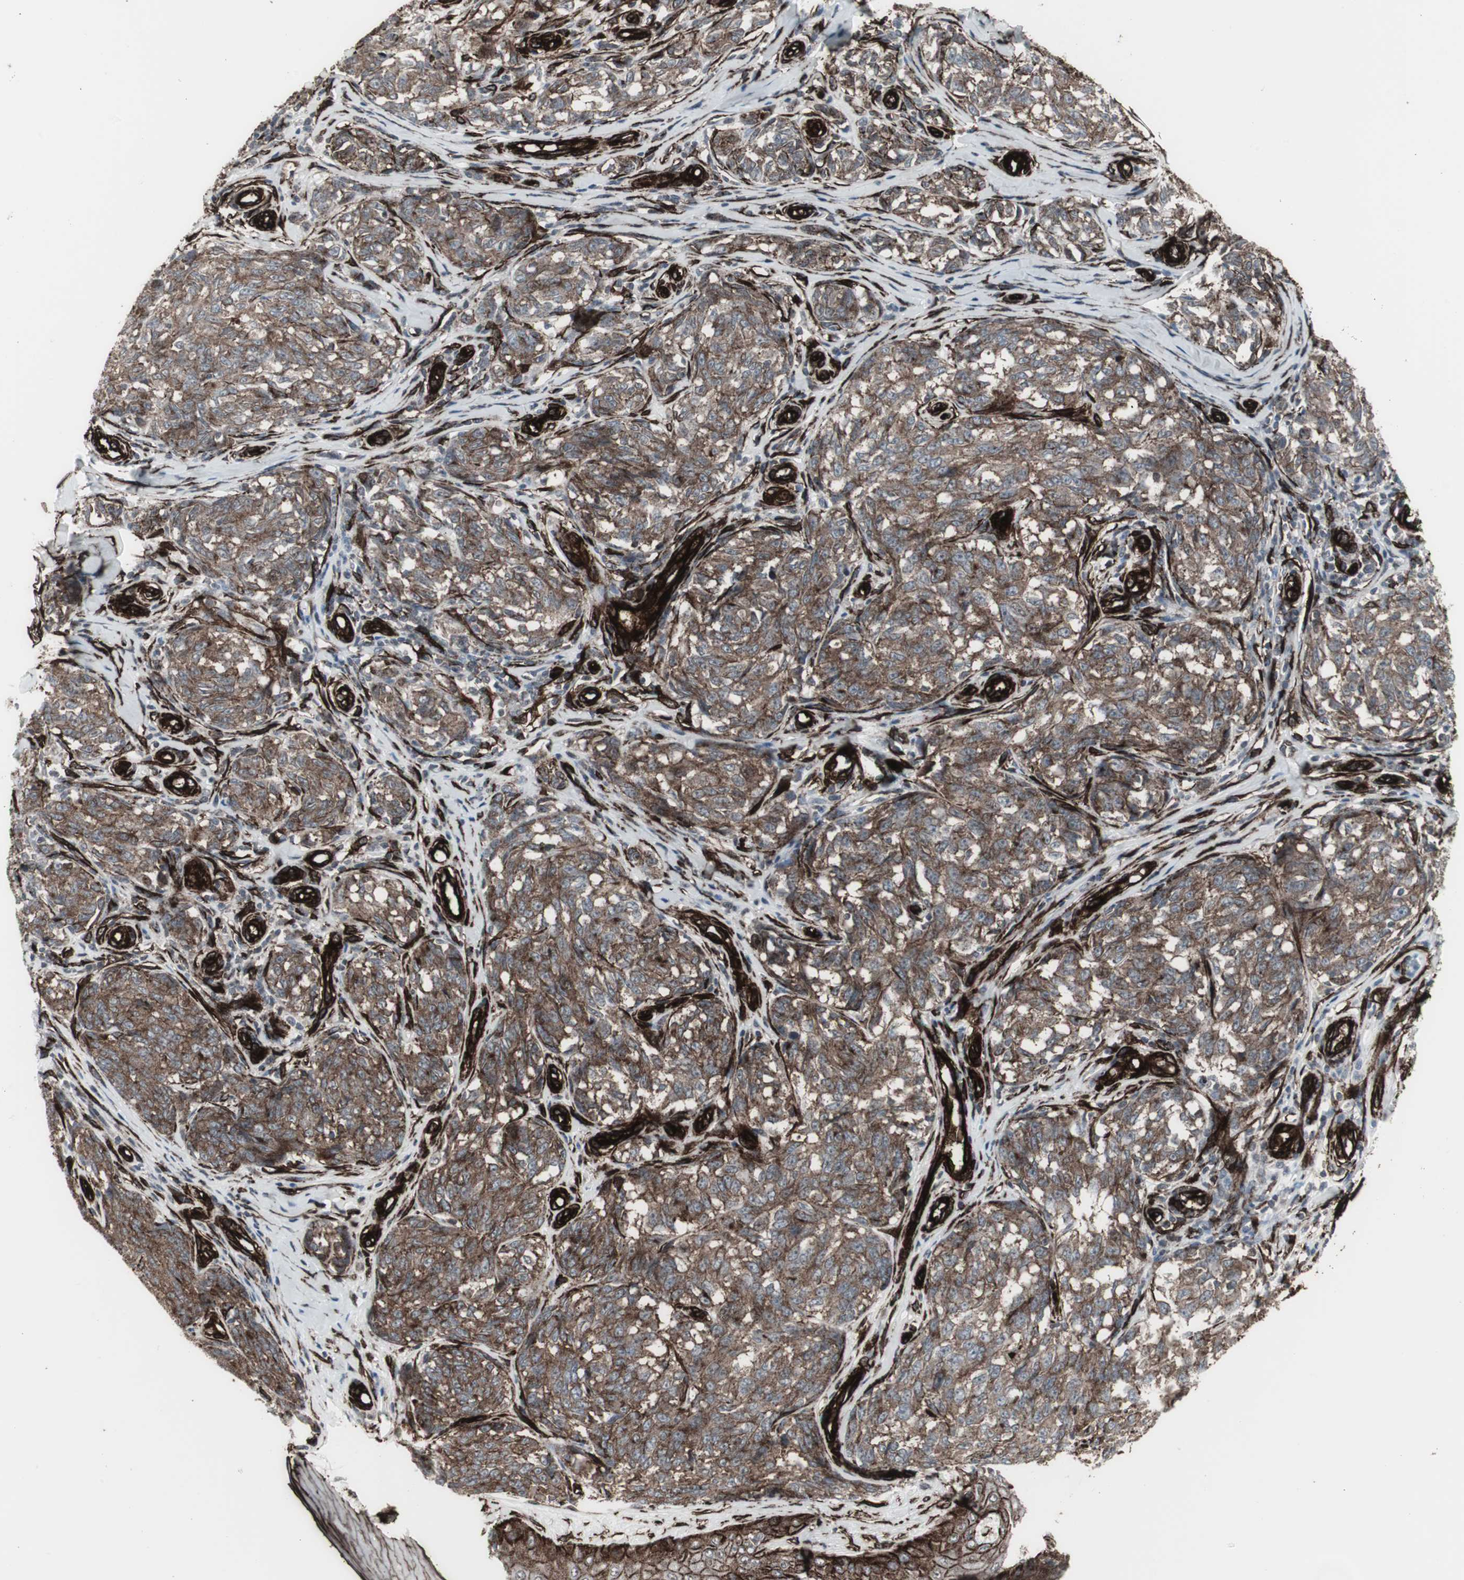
{"staining": {"intensity": "moderate", "quantity": ">75%", "location": "cytoplasmic/membranous"}, "tissue": "melanoma", "cell_type": "Tumor cells", "image_type": "cancer", "snomed": [{"axis": "morphology", "description": "Malignant melanoma, NOS"}, {"axis": "topography", "description": "Skin"}], "caption": "Human malignant melanoma stained for a protein (brown) displays moderate cytoplasmic/membranous positive positivity in about >75% of tumor cells.", "gene": "PDGFA", "patient": {"sex": "female", "age": 64}}